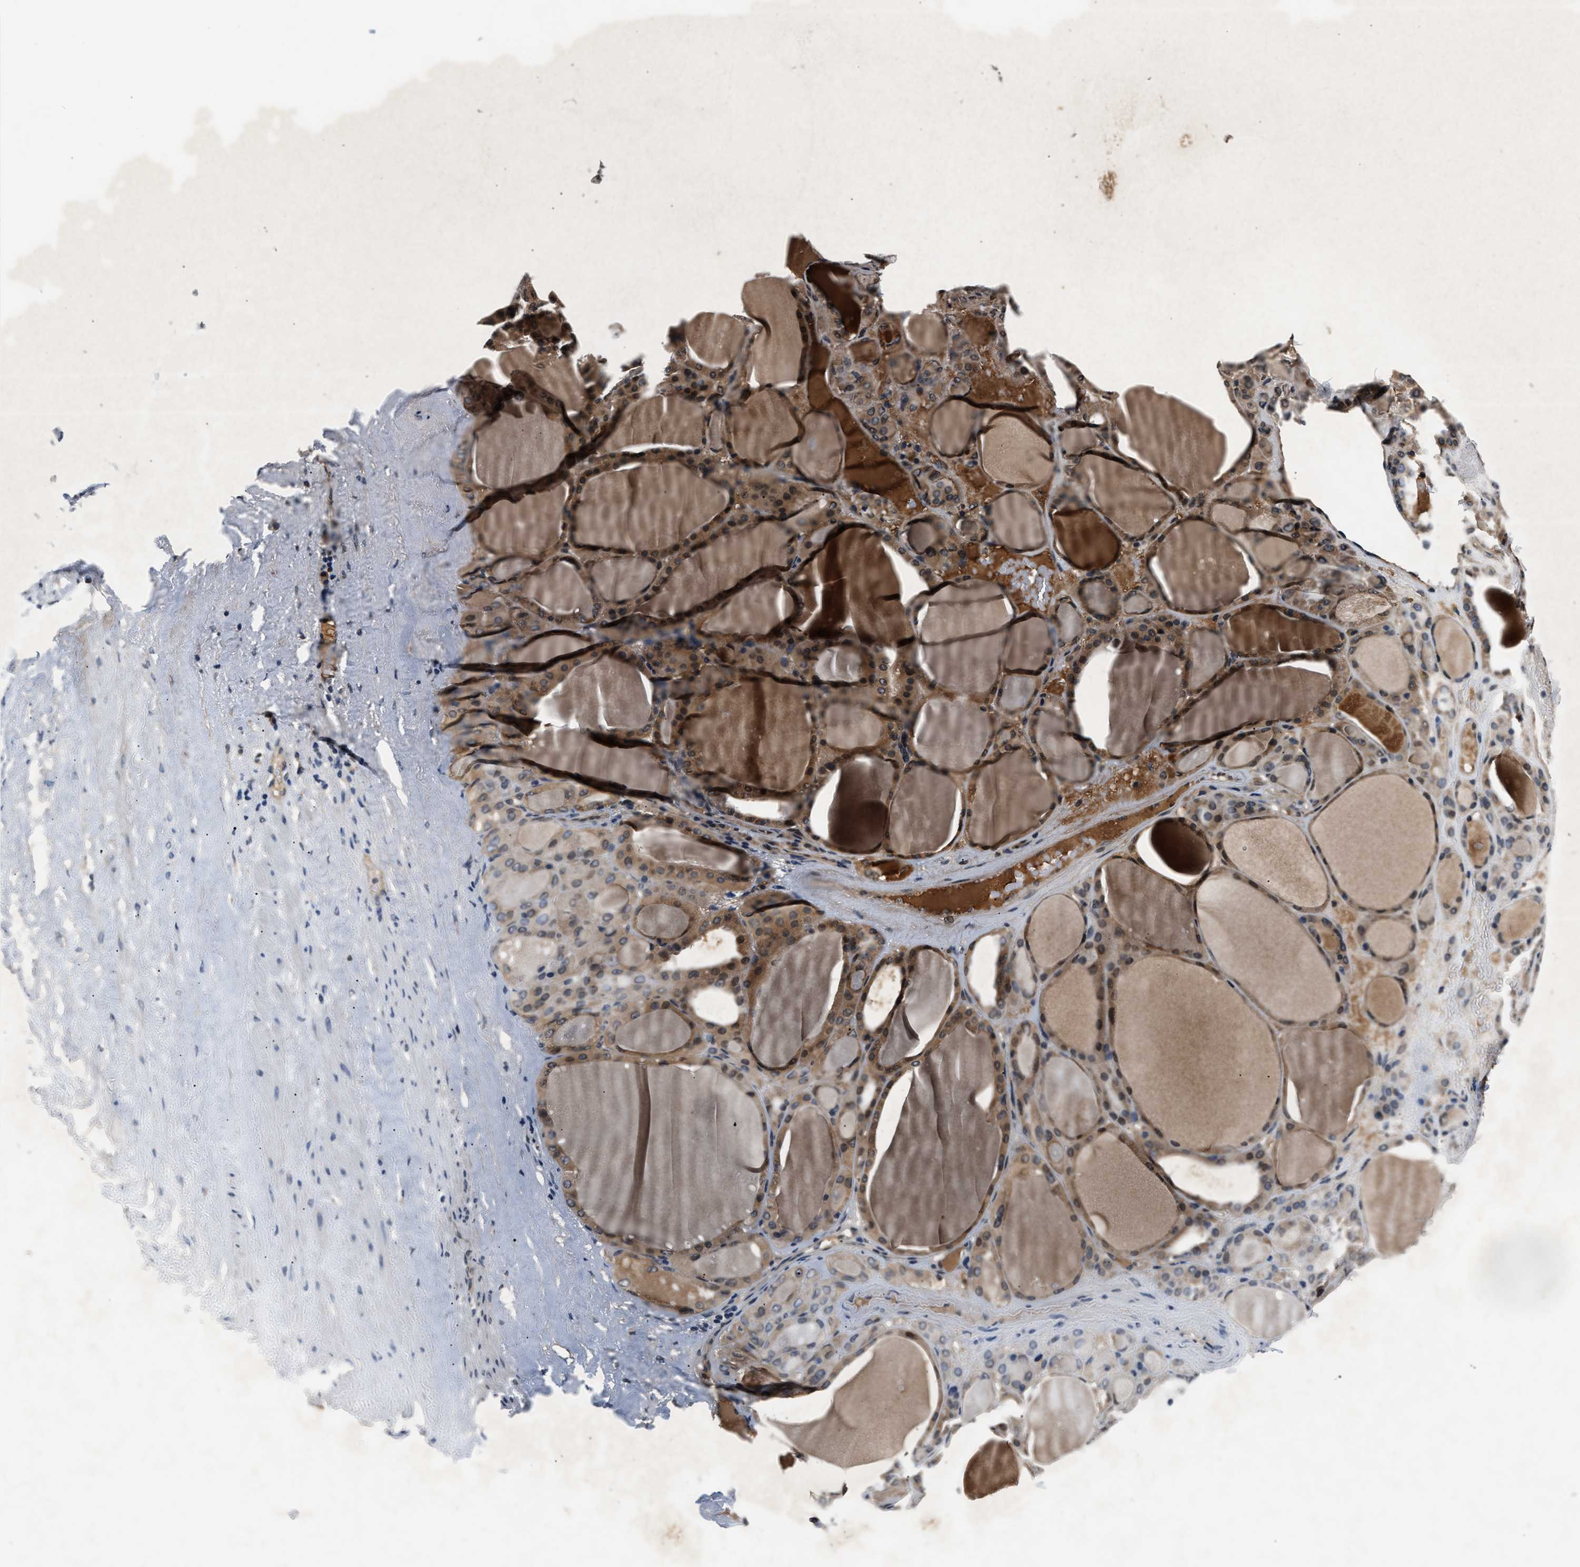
{"staining": {"intensity": "moderate", "quantity": ">75%", "location": "cytoplasmic/membranous,nuclear"}, "tissue": "thyroid gland", "cell_type": "Glandular cells", "image_type": "normal", "snomed": [{"axis": "morphology", "description": "Normal tissue, NOS"}, {"axis": "morphology", "description": "Carcinoma, NOS"}, {"axis": "topography", "description": "Thyroid gland"}], "caption": "Protein staining of benign thyroid gland exhibits moderate cytoplasmic/membranous,nuclear expression in approximately >75% of glandular cells. (Brightfield microscopy of DAB IHC at high magnification).", "gene": "TP53I3", "patient": {"sex": "female", "age": 86}}